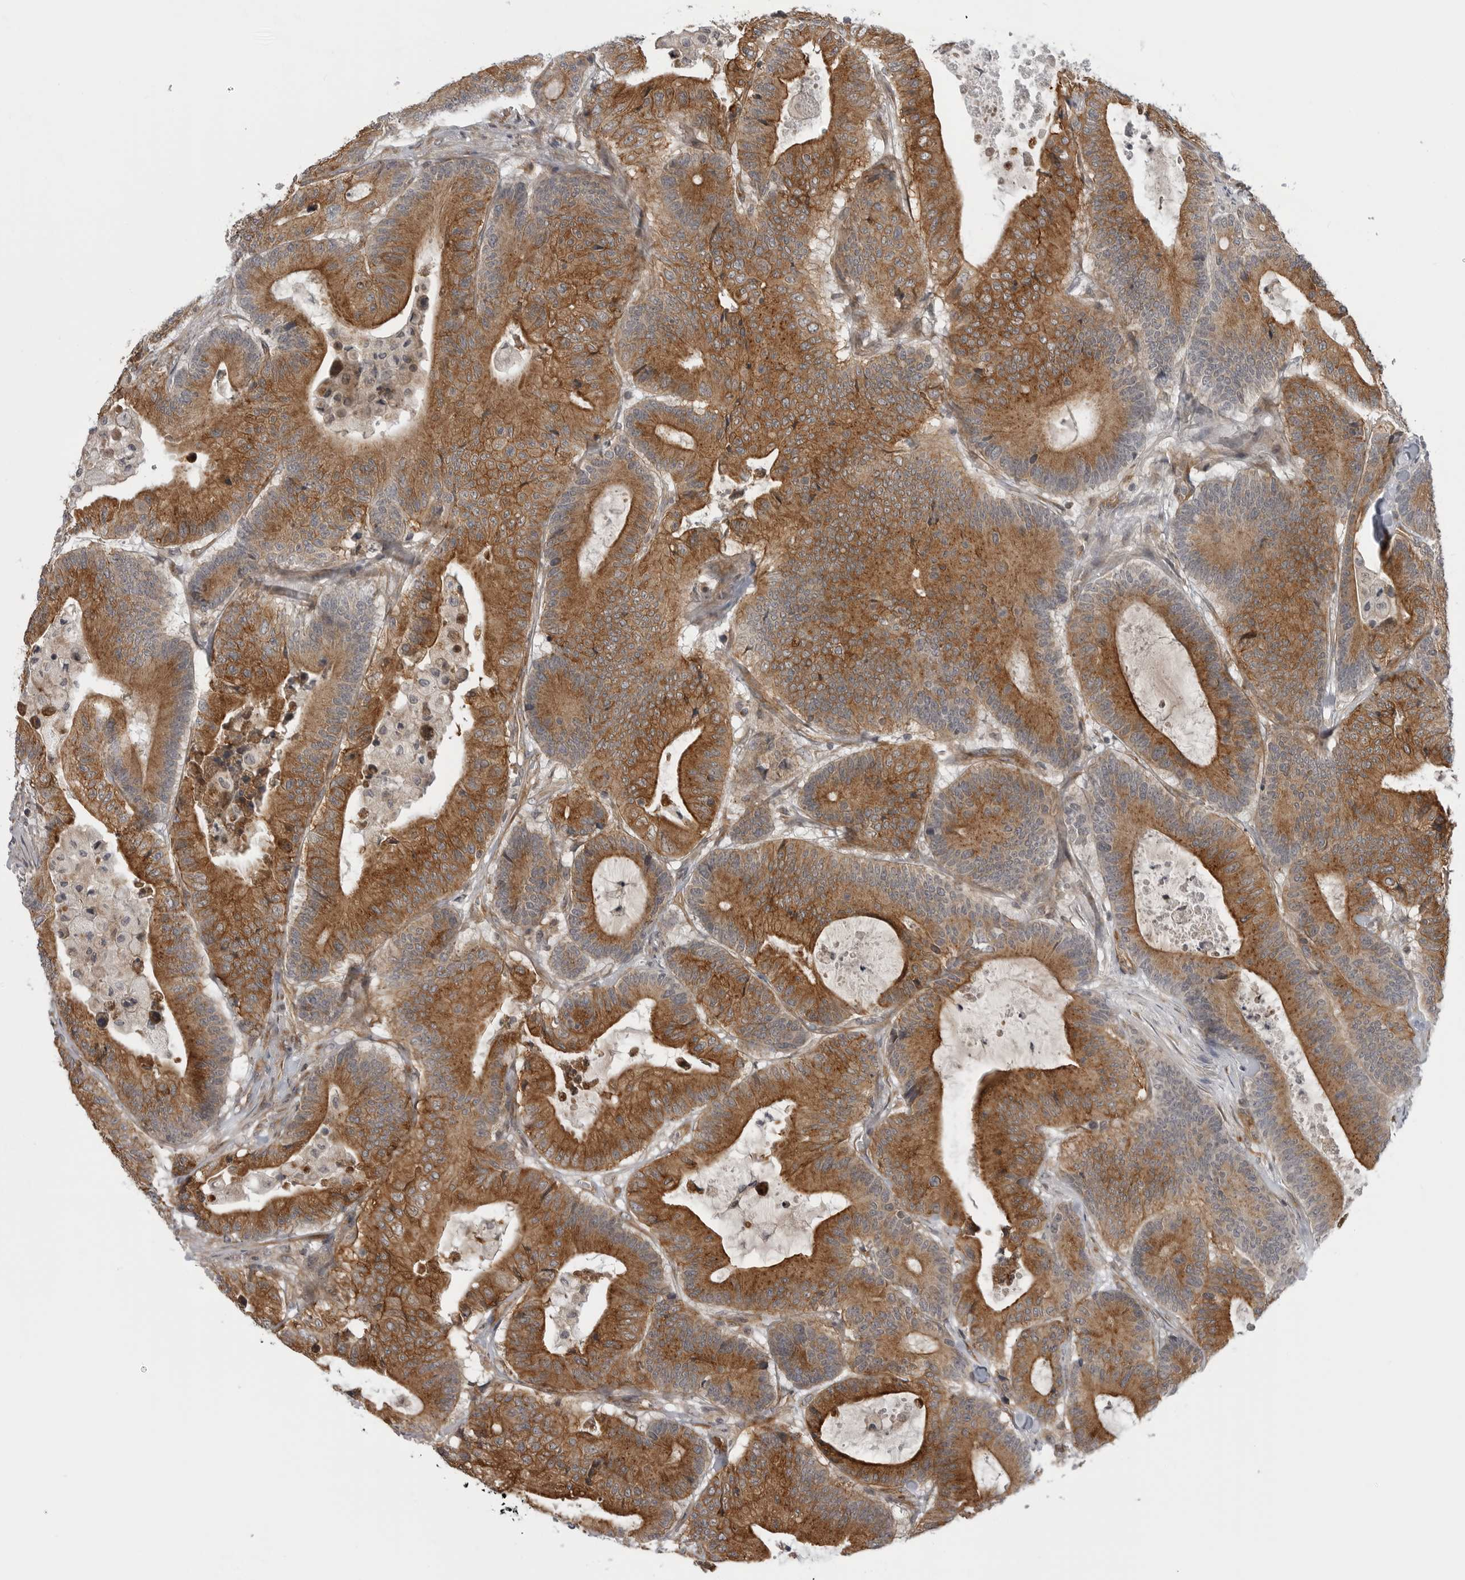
{"staining": {"intensity": "strong", "quantity": ">75%", "location": "cytoplasmic/membranous"}, "tissue": "colorectal cancer", "cell_type": "Tumor cells", "image_type": "cancer", "snomed": [{"axis": "morphology", "description": "Adenocarcinoma, NOS"}, {"axis": "topography", "description": "Colon"}], "caption": "A high-resolution photomicrograph shows immunohistochemistry staining of colorectal cancer (adenocarcinoma), which reveals strong cytoplasmic/membranous positivity in approximately >75% of tumor cells. (DAB (3,3'-diaminobenzidine) IHC, brown staining for protein, blue staining for nuclei).", "gene": "LRRC45", "patient": {"sex": "female", "age": 84}}